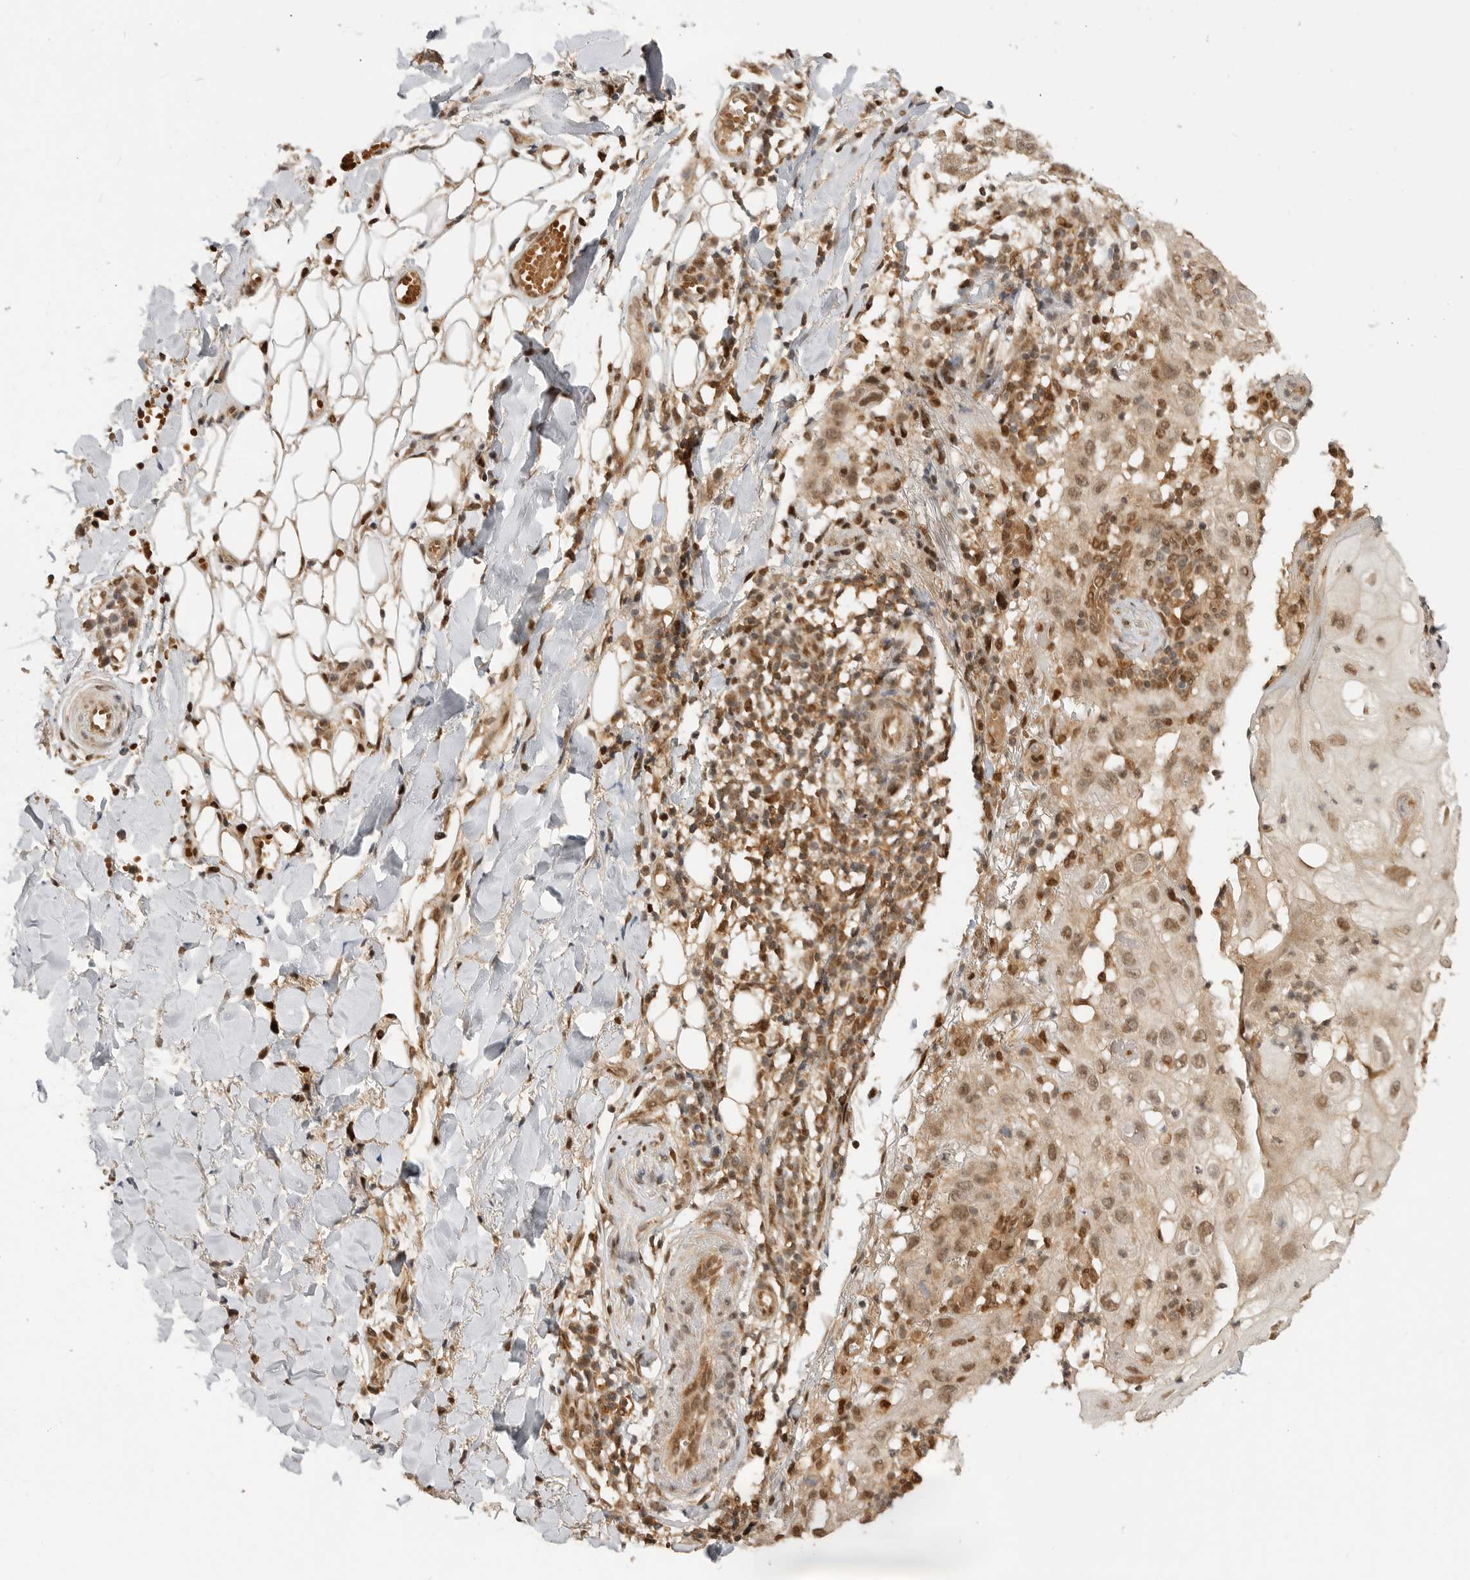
{"staining": {"intensity": "moderate", "quantity": ">75%", "location": "cytoplasmic/membranous,nuclear"}, "tissue": "skin cancer", "cell_type": "Tumor cells", "image_type": "cancer", "snomed": [{"axis": "morphology", "description": "Normal tissue, NOS"}, {"axis": "morphology", "description": "Squamous cell carcinoma, NOS"}, {"axis": "topography", "description": "Skin"}], "caption": "Skin cancer tissue reveals moderate cytoplasmic/membranous and nuclear expression in about >75% of tumor cells", "gene": "ALKAL1", "patient": {"sex": "female", "age": 96}}